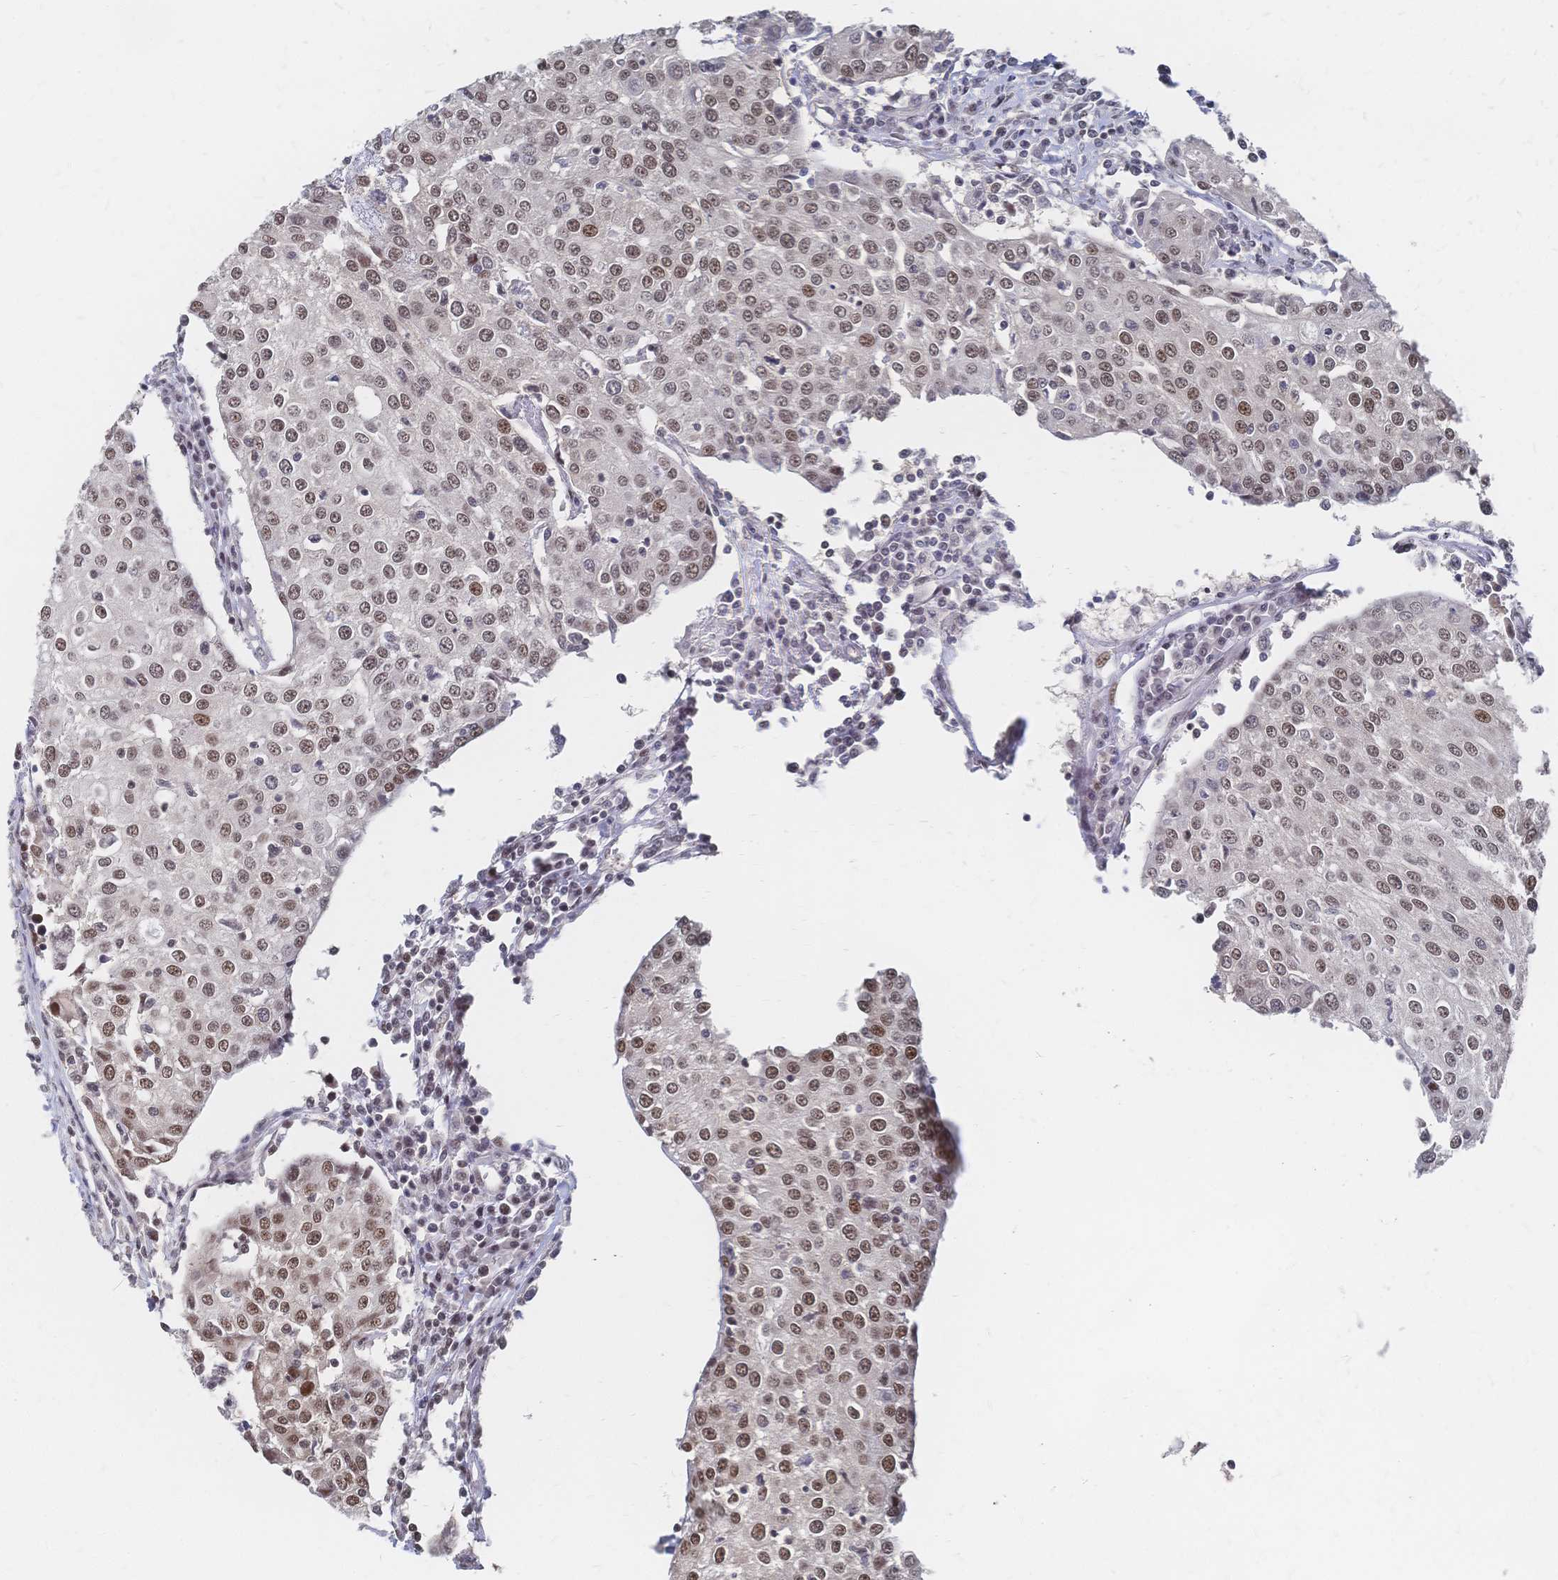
{"staining": {"intensity": "moderate", "quantity": ">75%", "location": "nuclear"}, "tissue": "urothelial cancer", "cell_type": "Tumor cells", "image_type": "cancer", "snomed": [{"axis": "morphology", "description": "Urothelial carcinoma, High grade"}, {"axis": "topography", "description": "Urinary bladder"}], "caption": "High-power microscopy captured an IHC histopathology image of urothelial cancer, revealing moderate nuclear positivity in approximately >75% of tumor cells.", "gene": "NELFA", "patient": {"sex": "female", "age": 85}}